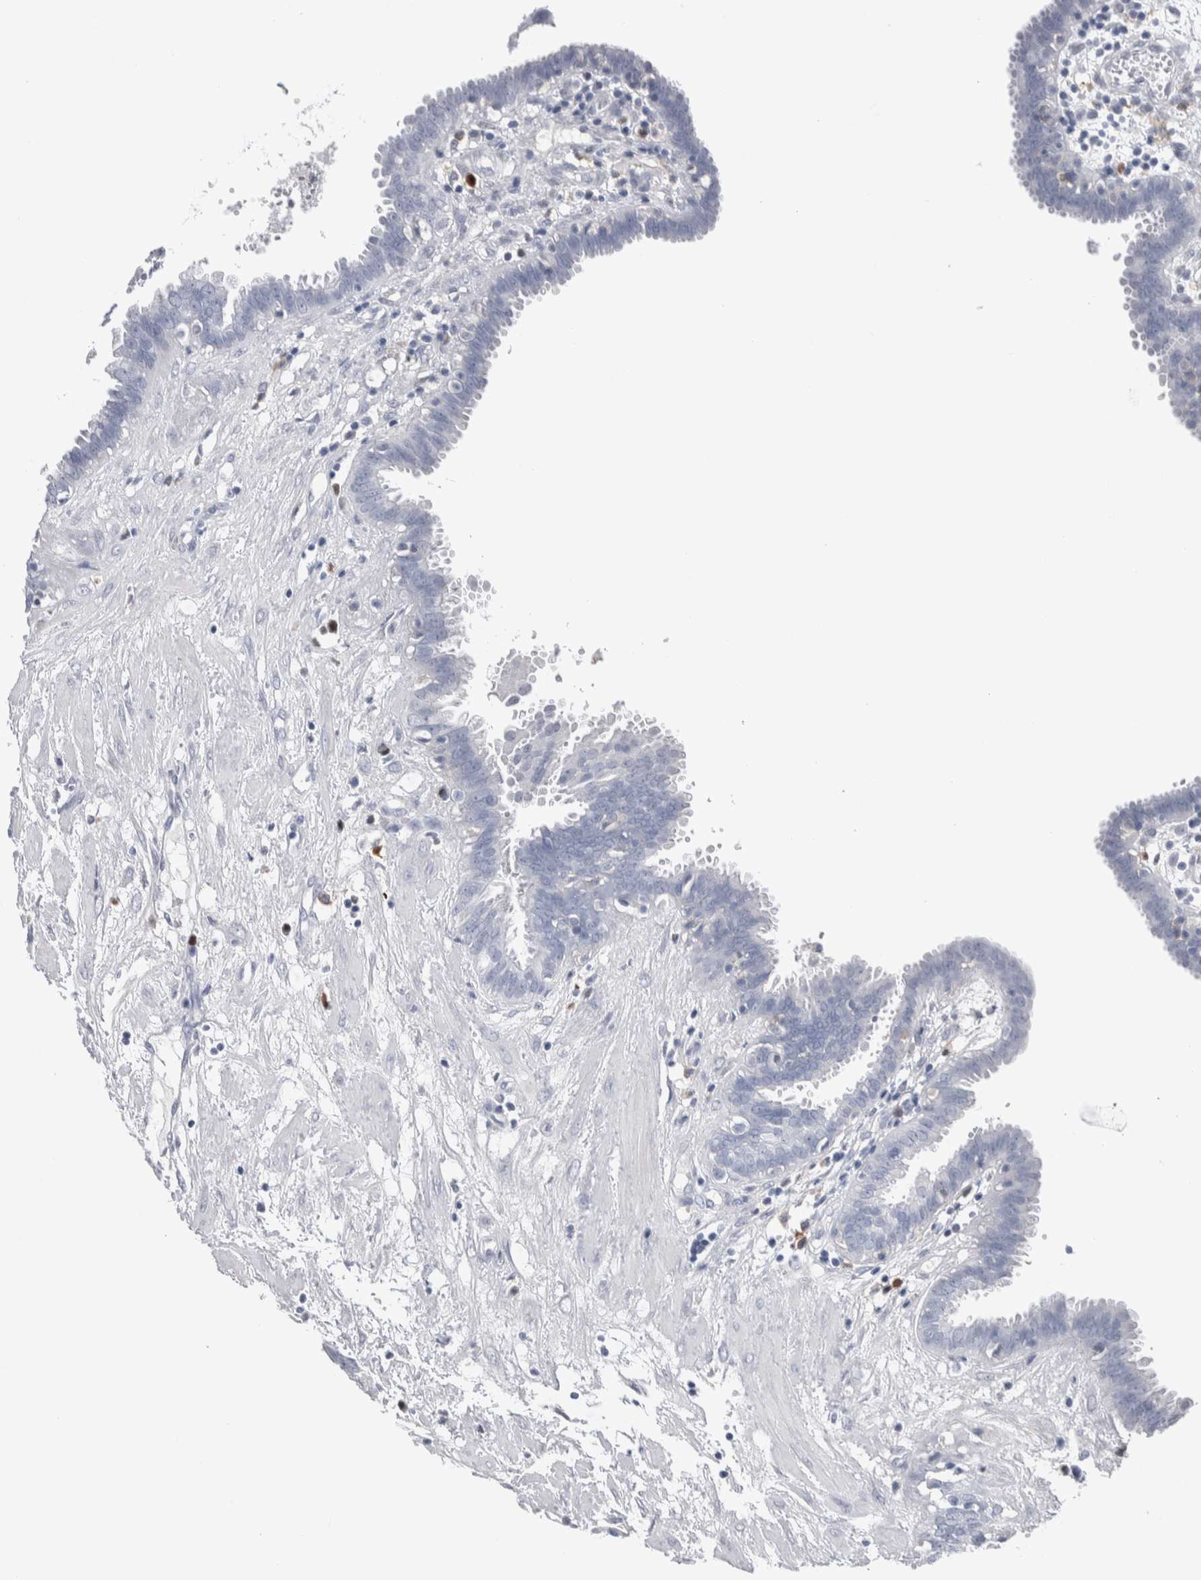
{"staining": {"intensity": "negative", "quantity": "none", "location": "none"}, "tissue": "fallopian tube", "cell_type": "Glandular cells", "image_type": "normal", "snomed": [{"axis": "morphology", "description": "Normal tissue, NOS"}, {"axis": "topography", "description": "Fallopian tube"}, {"axis": "topography", "description": "Placenta"}], "caption": "Immunohistochemical staining of normal human fallopian tube exhibits no significant expression in glandular cells. Brightfield microscopy of IHC stained with DAB (brown) and hematoxylin (blue), captured at high magnification.", "gene": "LURAP1L", "patient": {"sex": "female", "age": 32}}